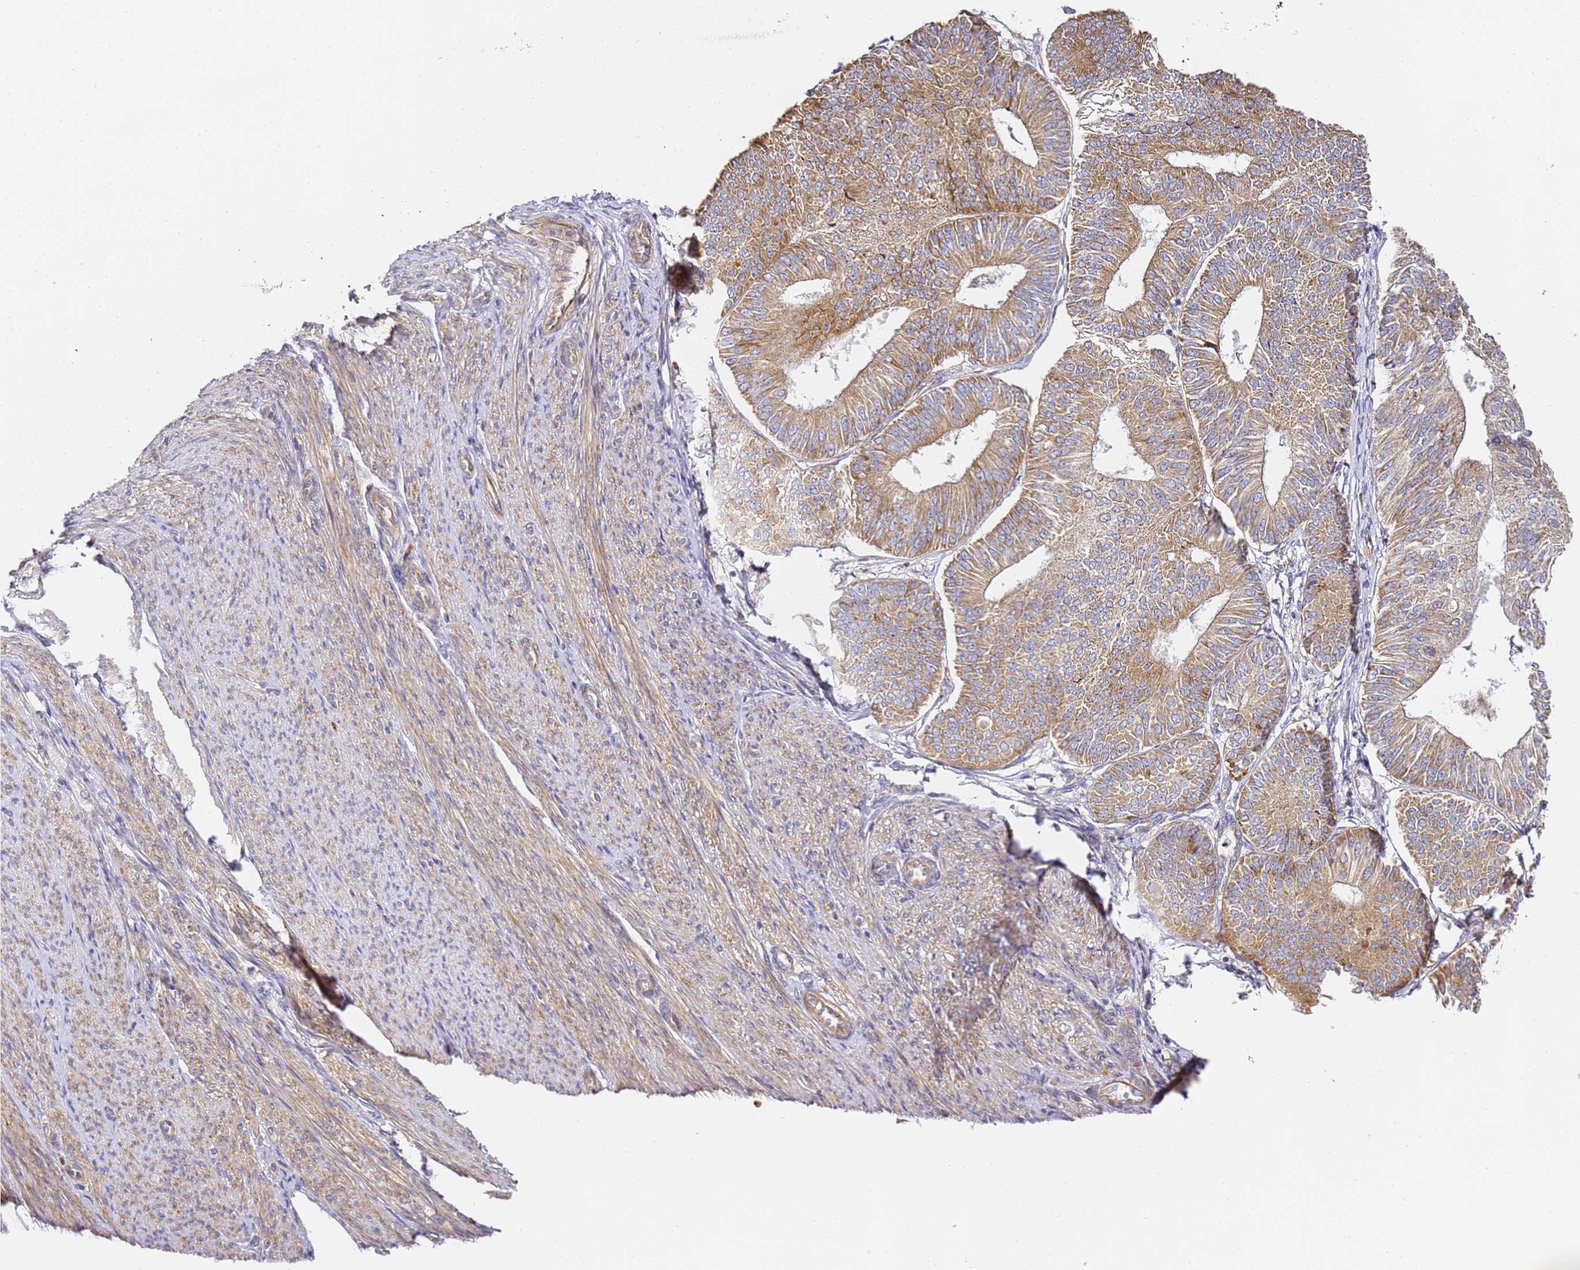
{"staining": {"intensity": "moderate", "quantity": ">75%", "location": "cytoplasmic/membranous"}, "tissue": "endometrial cancer", "cell_type": "Tumor cells", "image_type": "cancer", "snomed": [{"axis": "morphology", "description": "Adenocarcinoma, NOS"}, {"axis": "topography", "description": "Endometrium"}], "caption": "Moderate cytoplasmic/membranous protein expression is present in approximately >75% of tumor cells in endometrial cancer (adenocarcinoma).", "gene": "RPL13A", "patient": {"sex": "female", "age": 58}}